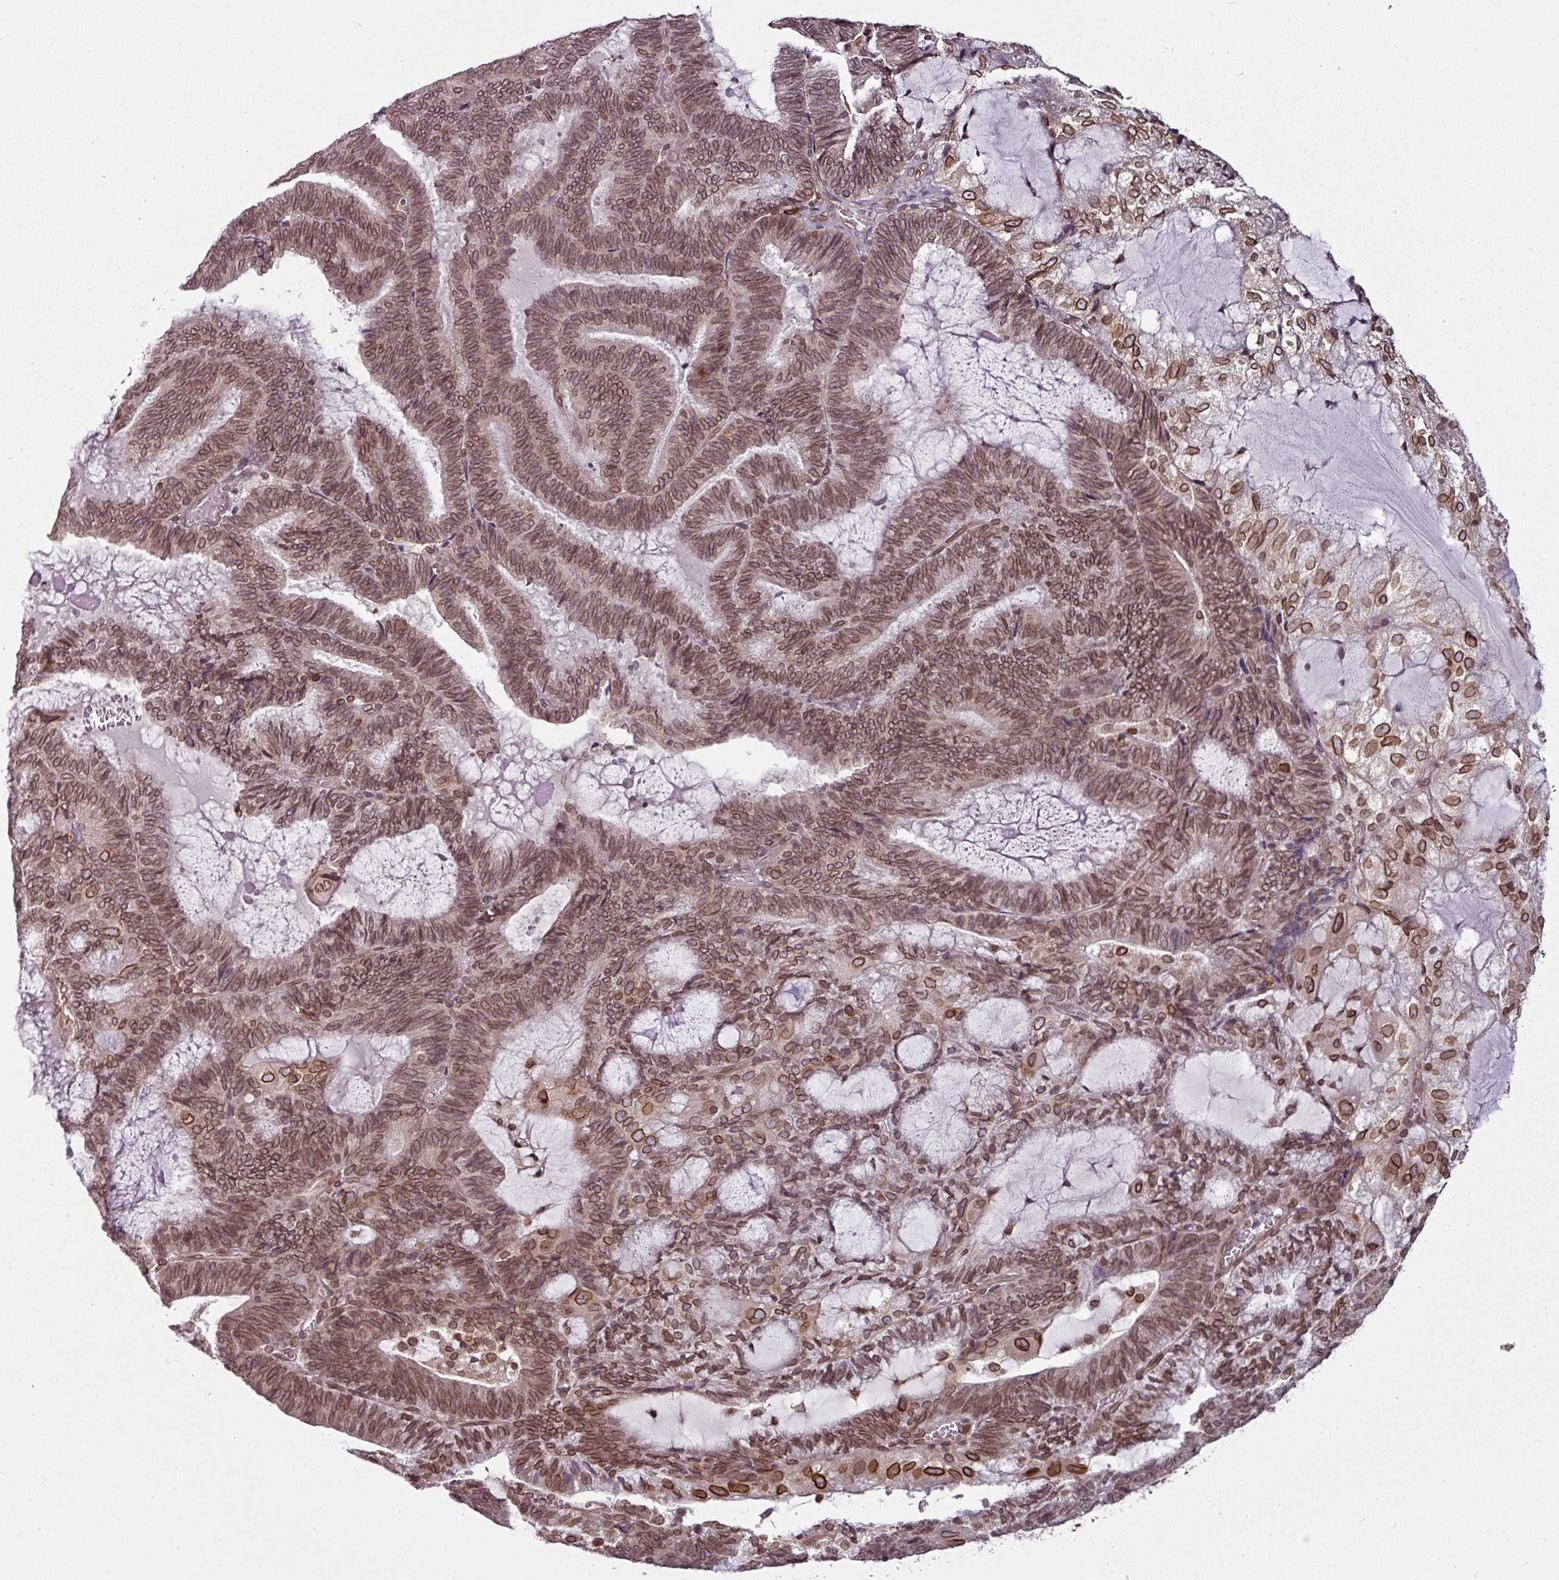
{"staining": {"intensity": "moderate", "quantity": ">75%", "location": "cytoplasmic/membranous,nuclear"}, "tissue": "endometrial cancer", "cell_type": "Tumor cells", "image_type": "cancer", "snomed": [{"axis": "morphology", "description": "Adenocarcinoma, NOS"}, {"axis": "topography", "description": "Endometrium"}], "caption": "Endometrial cancer (adenocarcinoma) tissue displays moderate cytoplasmic/membranous and nuclear expression in approximately >75% of tumor cells, visualized by immunohistochemistry.", "gene": "RANGAP1", "patient": {"sex": "female", "age": 81}}